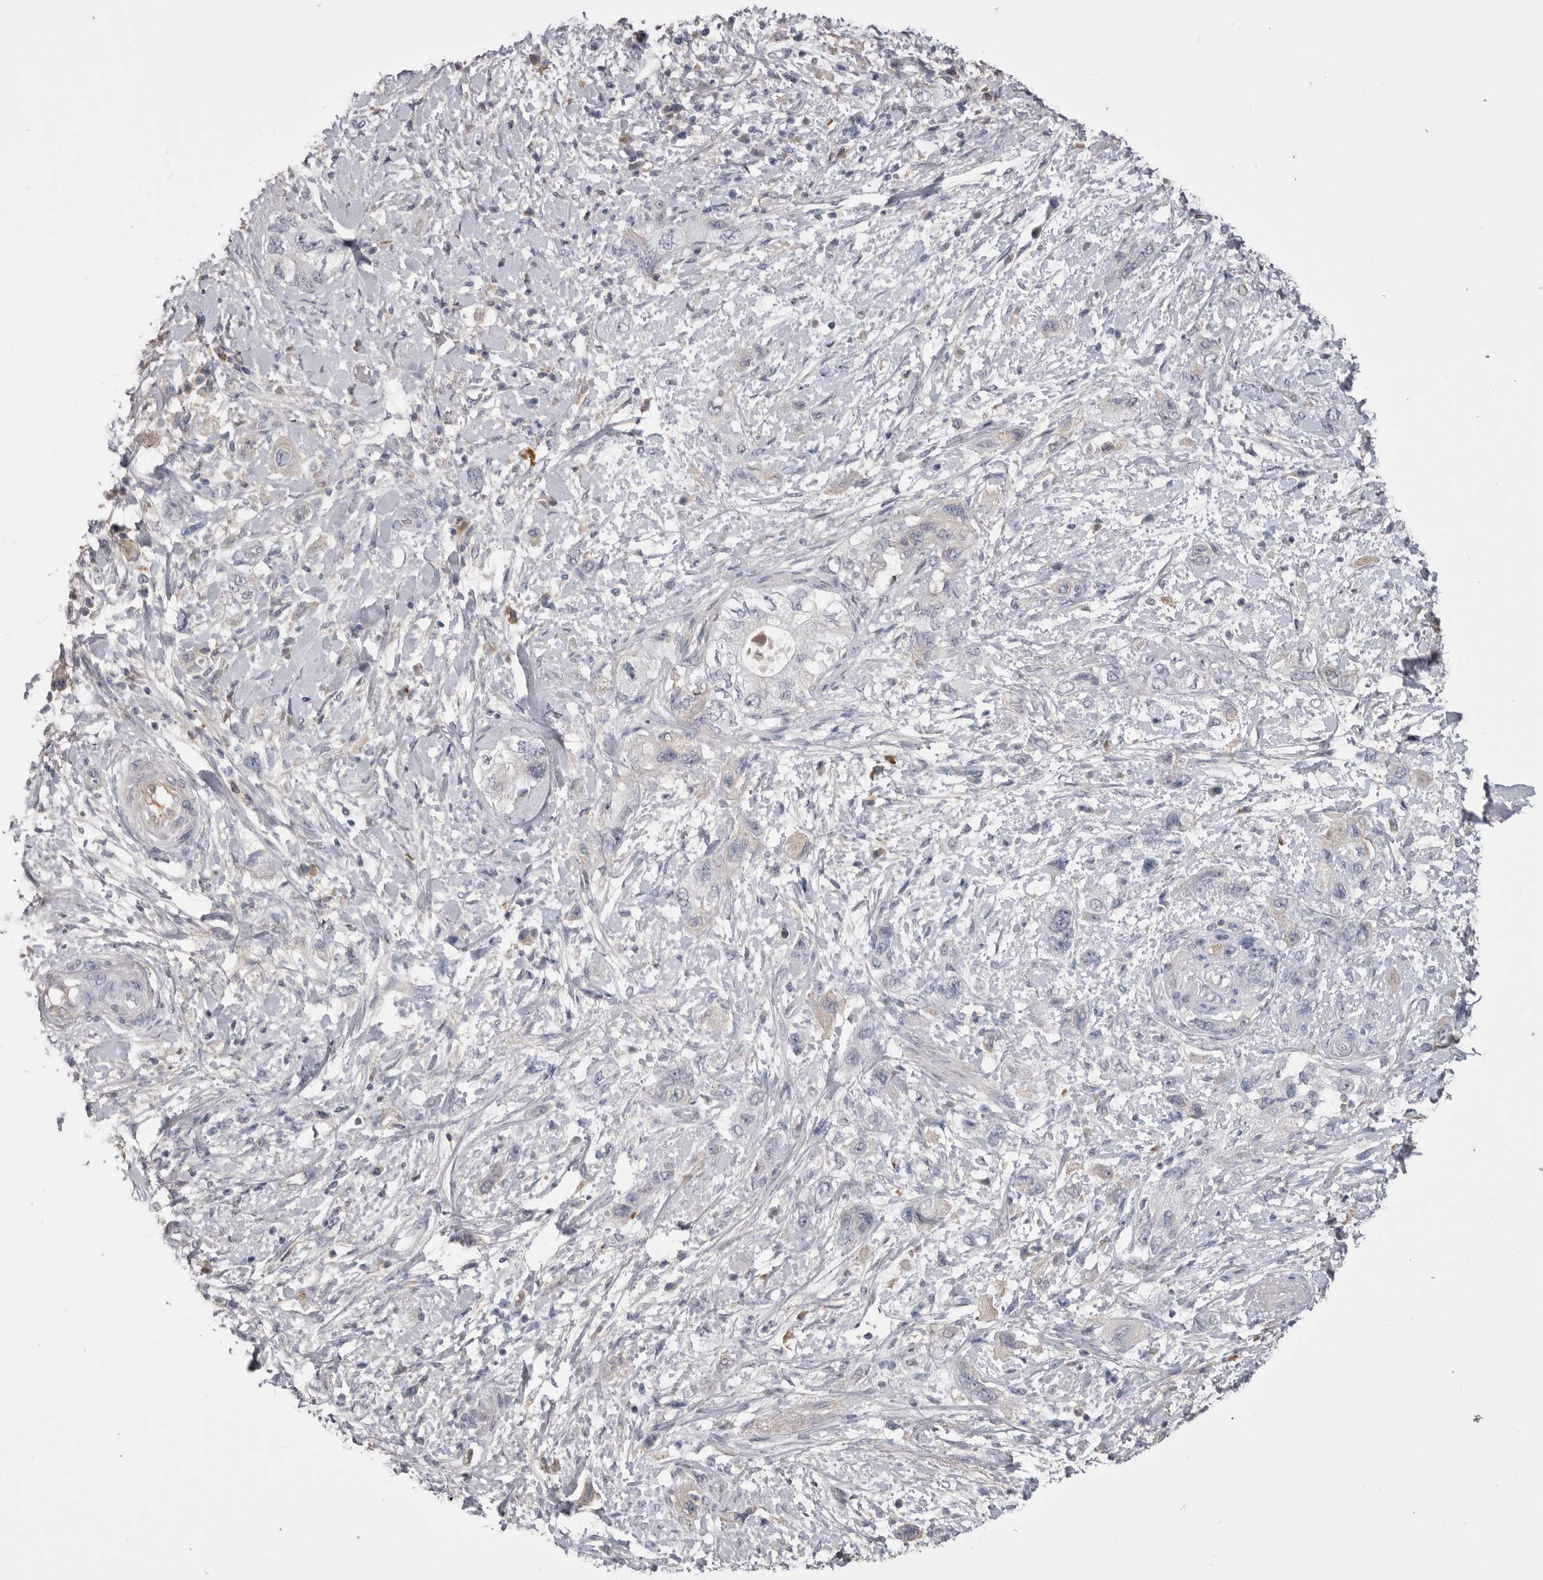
{"staining": {"intensity": "negative", "quantity": "none", "location": "none"}, "tissue": "pancreatic cancer", "cell_type": "Tumor cells", "image_type": "cancer", "snomed": [{"axis": "morphology", "description": "Adenocarcinoma, NOS"}, {"axis": "topography", "description": "Pancreas"}], "caption": "There is no significant staining in tumor cells of pancreatic cancer (adenocarcinoma).", "gene": "AHSG", "patient": {"sex": "female", "age": 73}}